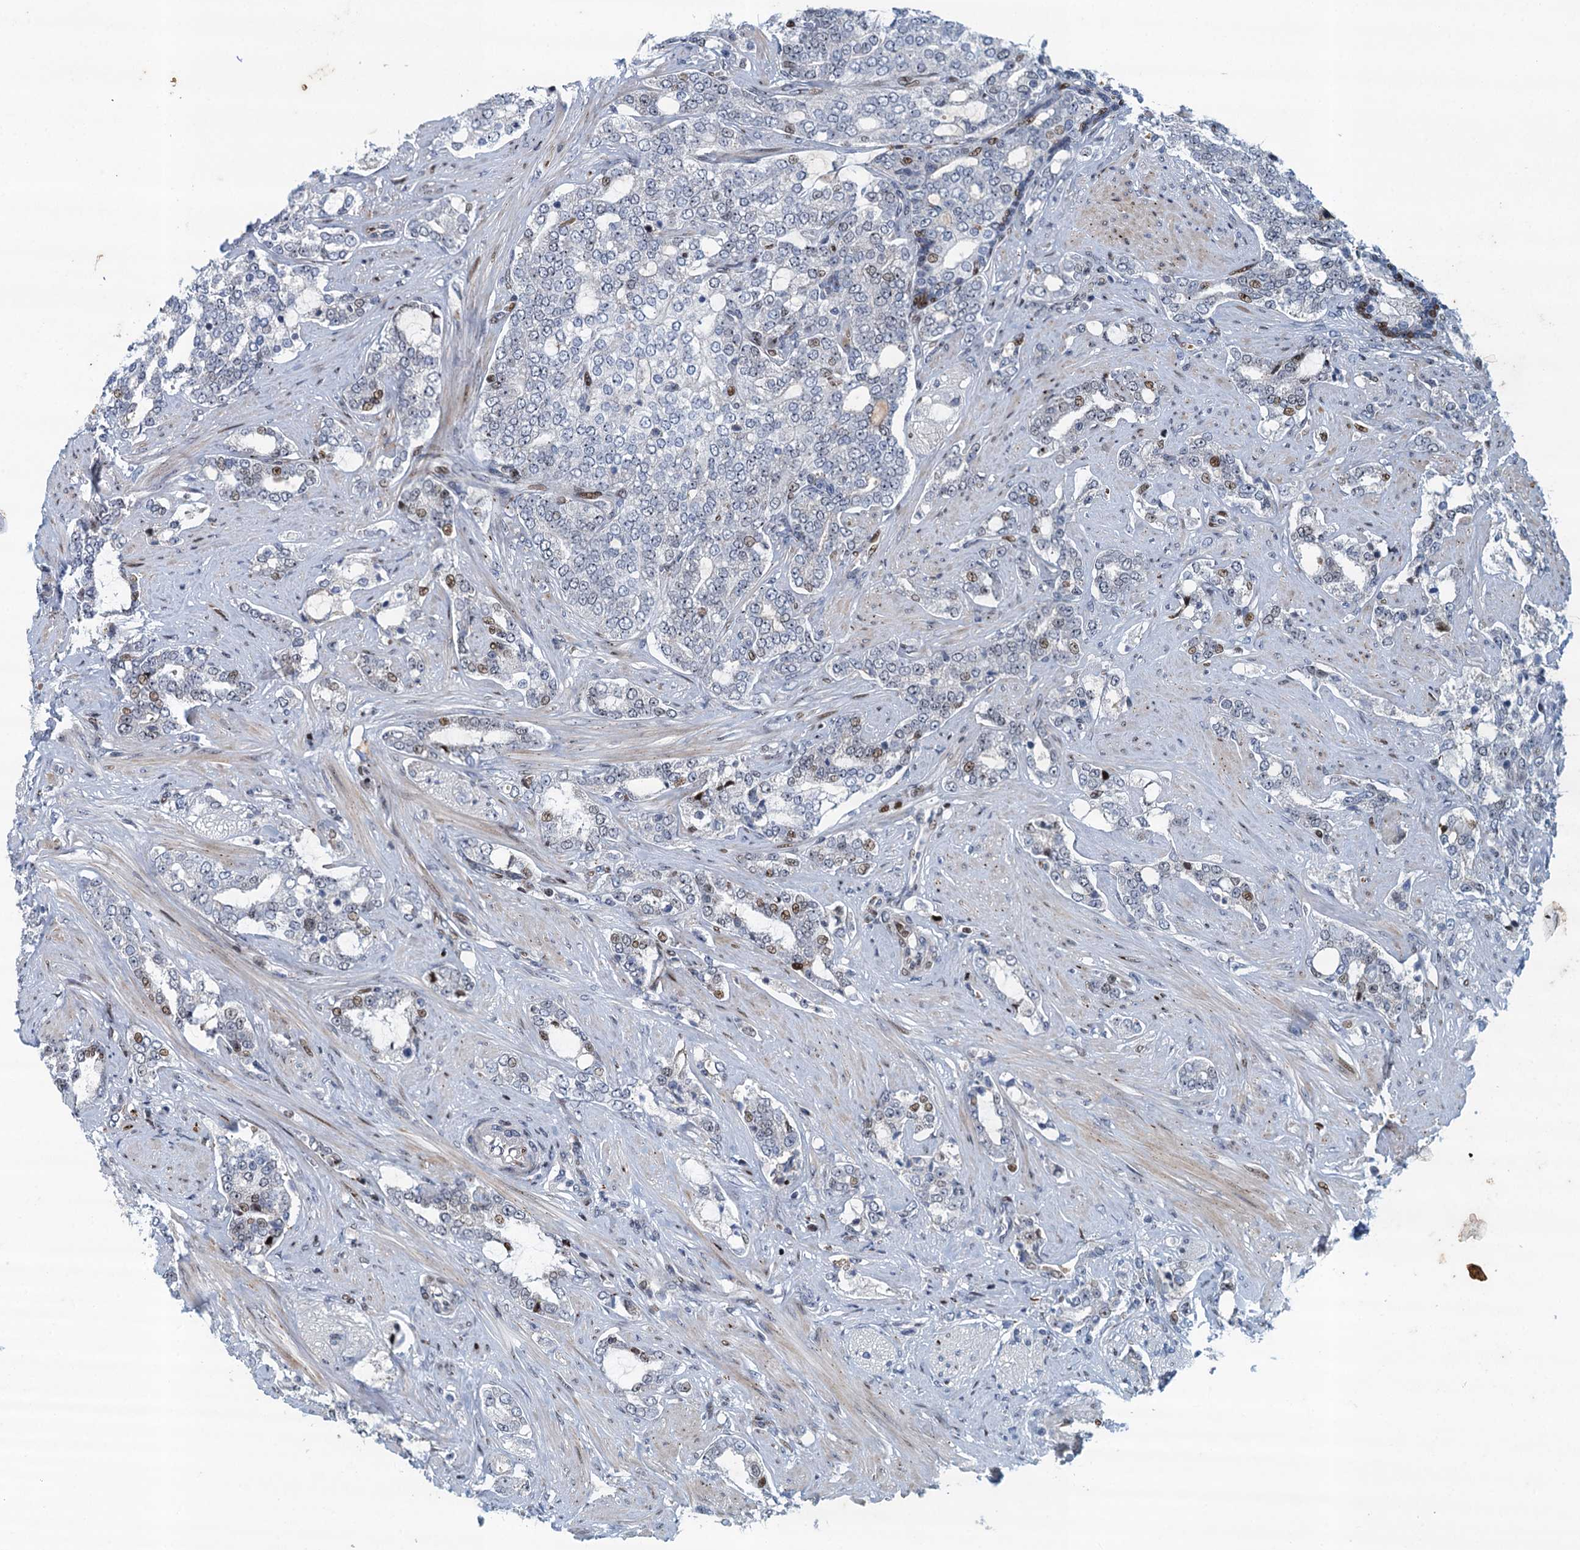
{"staining": {"intensity": "moderate", "quantity": "<25%", "location": "nuclear"}, "tissue": "prostate cancer", "cell_type": "Tumor cells", "image_type": "cancer", "snomed": [{"axis": "morphology", "description": "Adenocarcinoma, High grade"}, {"axis": "topography", "description": "Prostate"}], "caption": "High-power microscopy captured an immunohistochemistry (IHC) photomicrograph of prostate cancer (adenocarcinoma (high-grade)), revealing moderate nuclear positivity in about <25% of tumor cells. The protein of interest is stained brown, and the nuclei are stained in blue (DAB (3,3'-diaminobenzidine) IHC with brightfield microscopy, high magnification).", "gene": "ANKRD13D", "patient": {"sex": "male", "age": 64}}